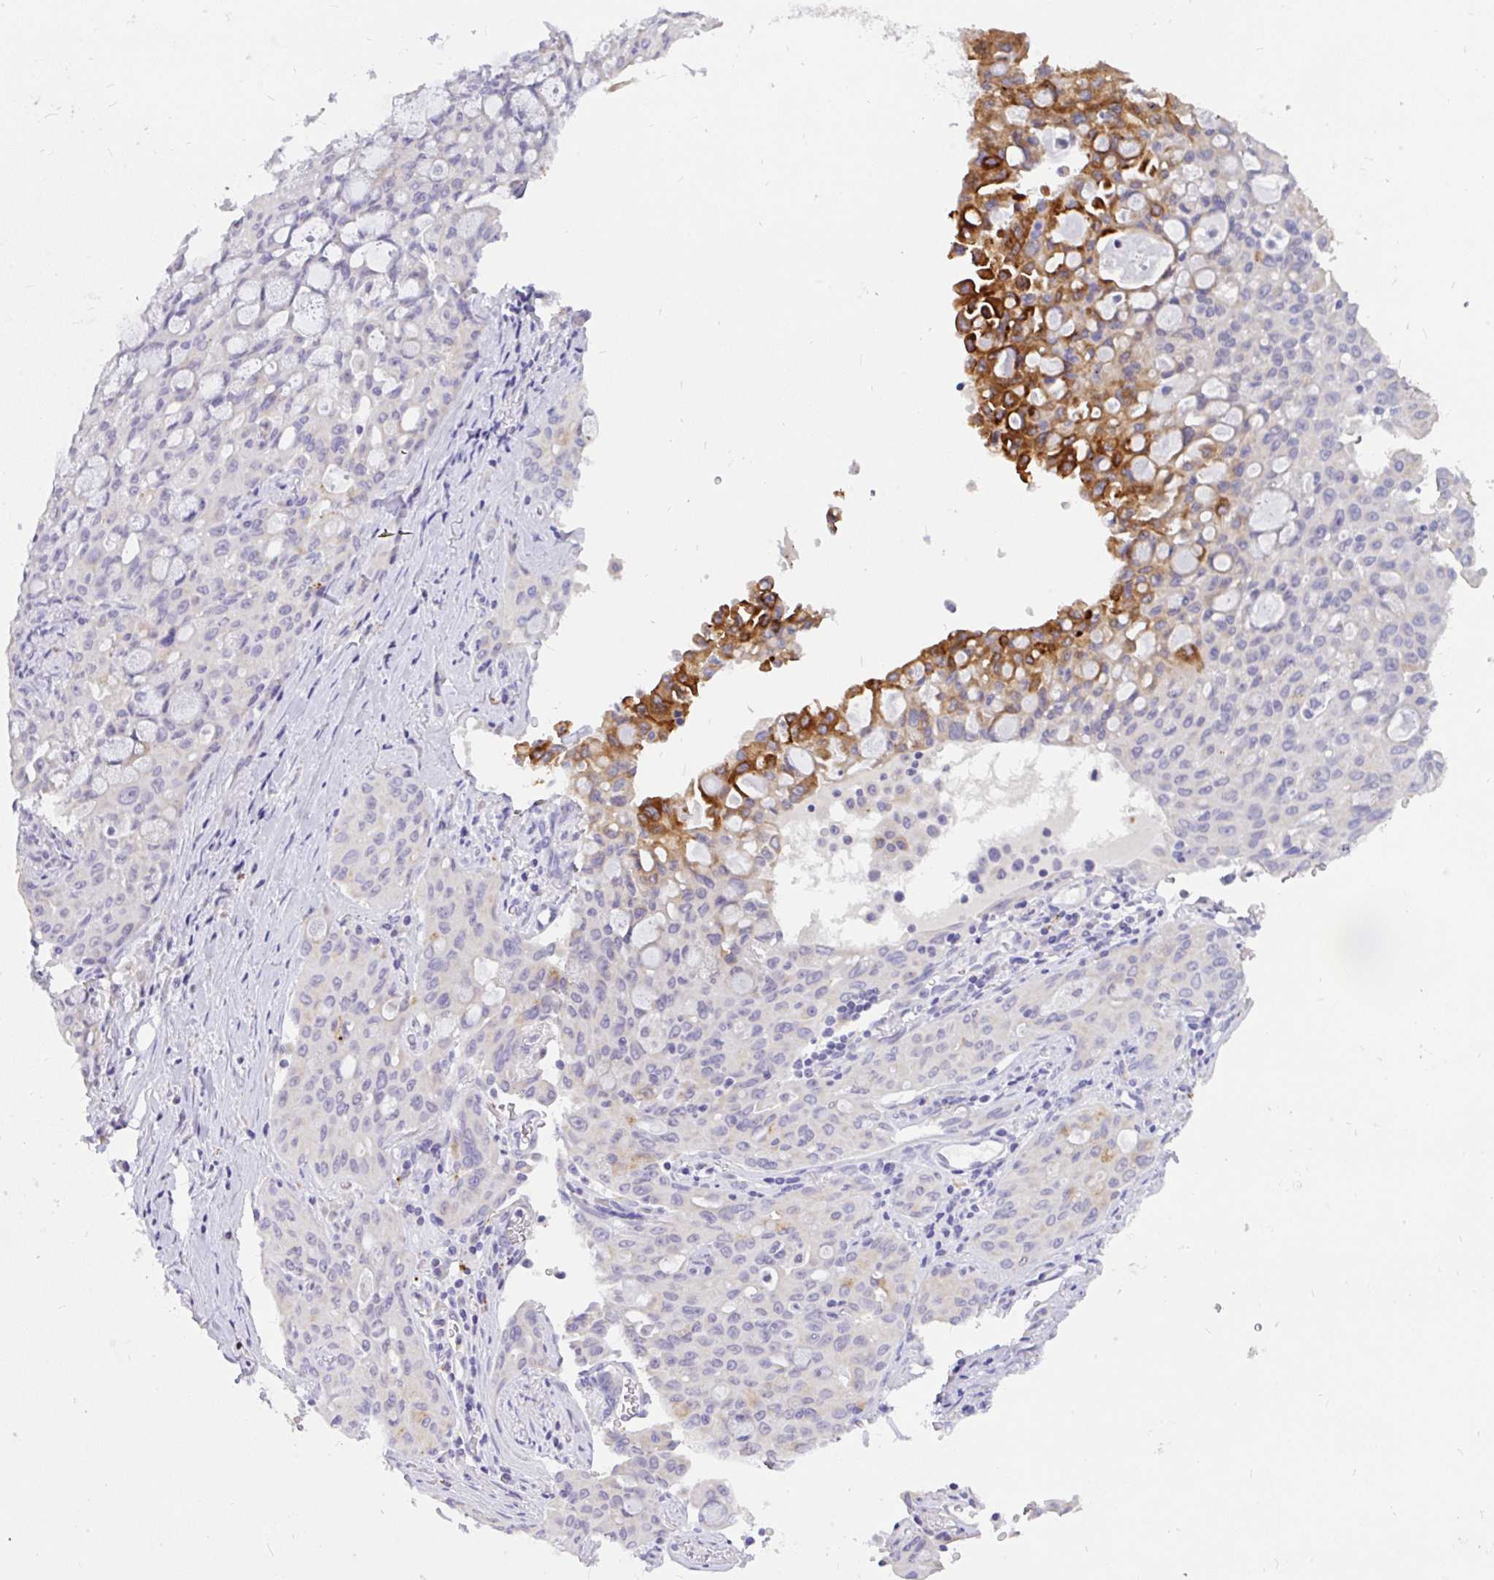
{"staining": {"intensity": "strong", "quantity": "<25%", "location": "cytoplasmic/membranous"}, "tissue": "lung cancer", "cell_type": "Tumor cells", "image_type": "cancer", "snomed": [{"axis": "morphology", "description": "Adenocarcinoma, NOS"}, {"axis": "topography", "description": "Lung"}], "caption": "Immunohistochemical staining of adenocarcinoma (lung) demonstrates medium levels of strong cytoplasmic/membranous staining in approximately <25% of tumor cells.", "gene": "INTS5", "patient": {"sex": "female", "age": 44}}